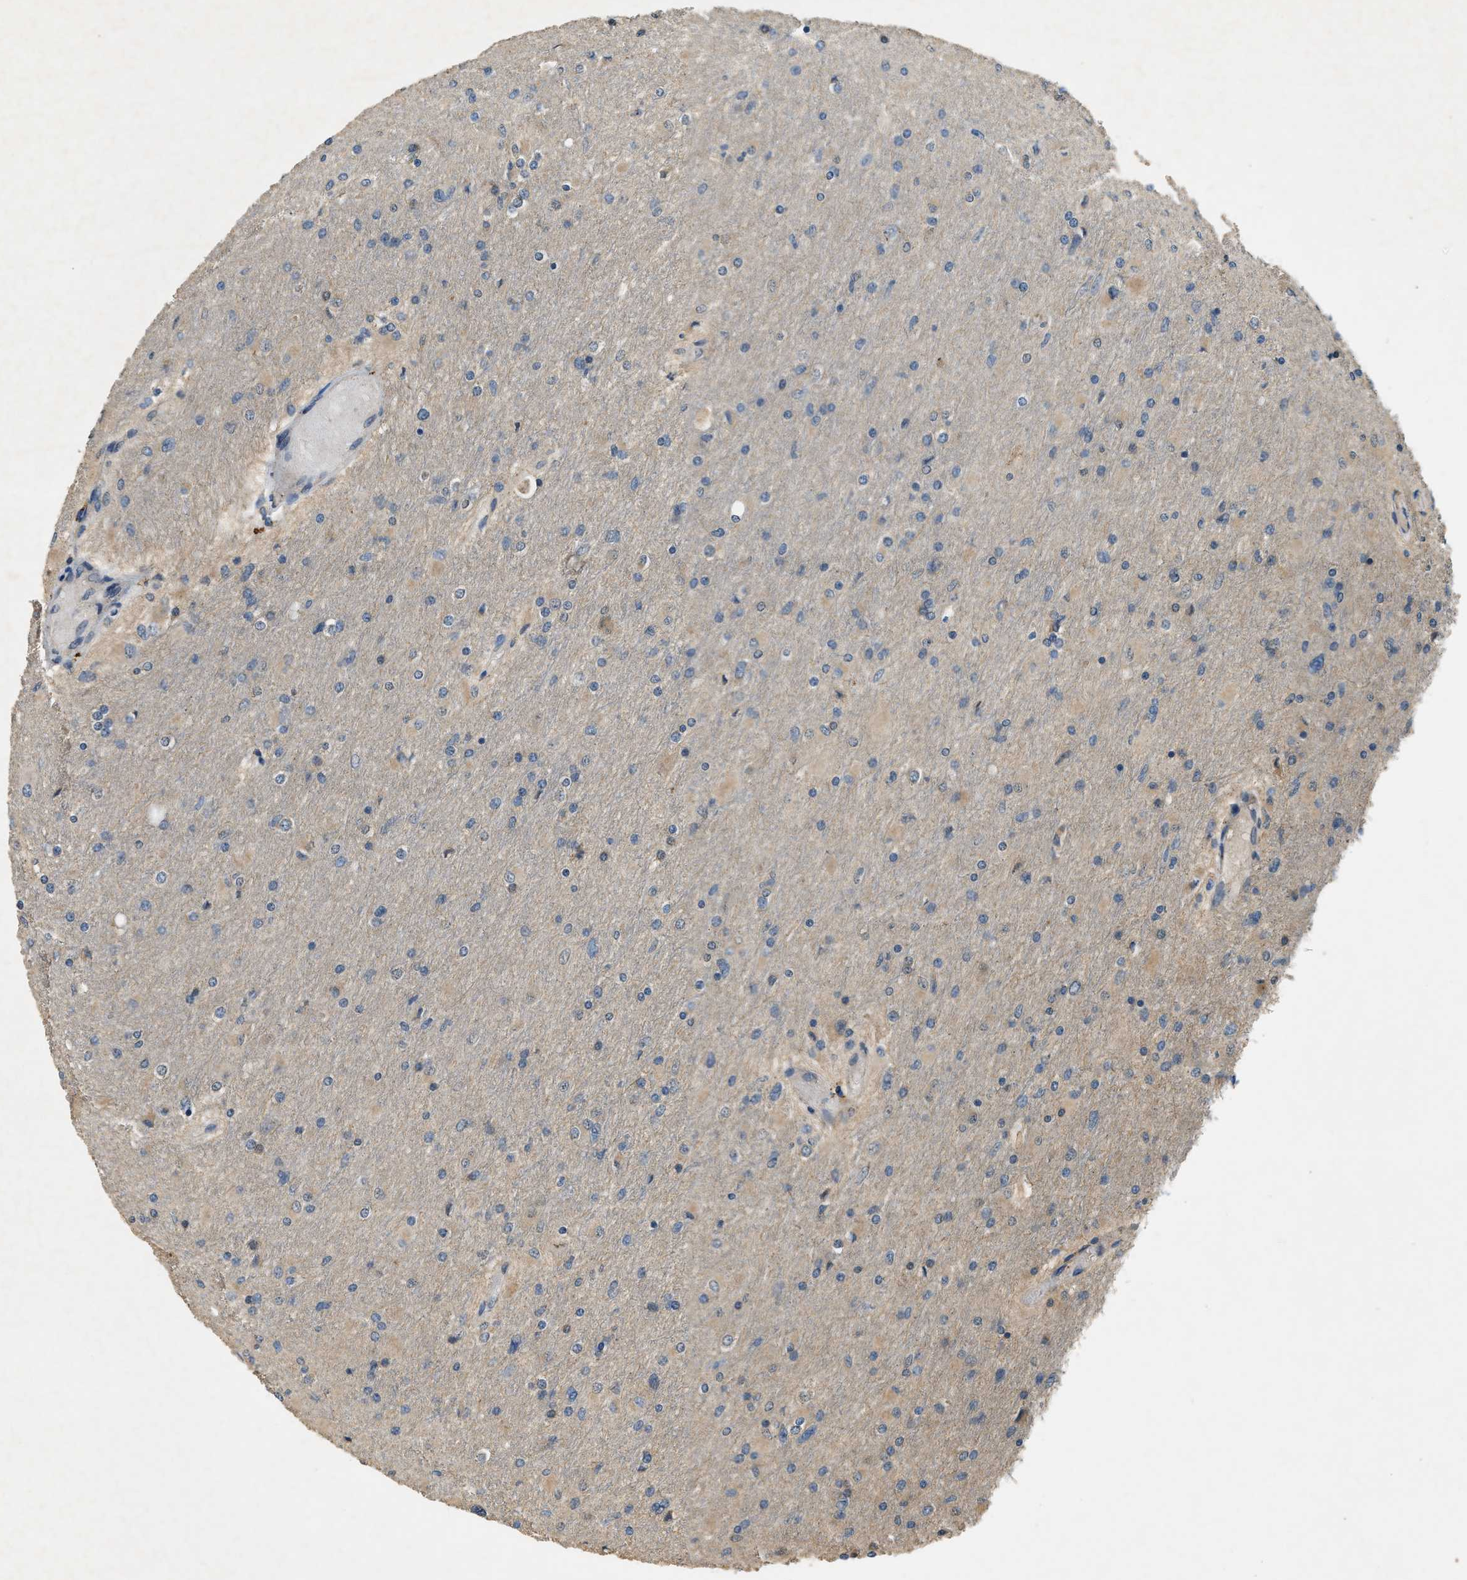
{"staining": {"intensity": "weak", "quantity": "<25%", "location": "cytoplasmic/membranous"}, "tissue": "glioma", "cell_type": "Tumor cells", "image_type": "cancer", "snomed": [{"axis": "morphology", "description": "Glioma, malignant, High grade"}, {"axis": "topography", "description": "Cerebral cortex"}], "caption": "Immunohistochemical staining of high-grade glioma (malignant) displays no significant staining in tumor cells.", "gene": "CFLAR", "patient": {"sex": "female", "age": 36}}